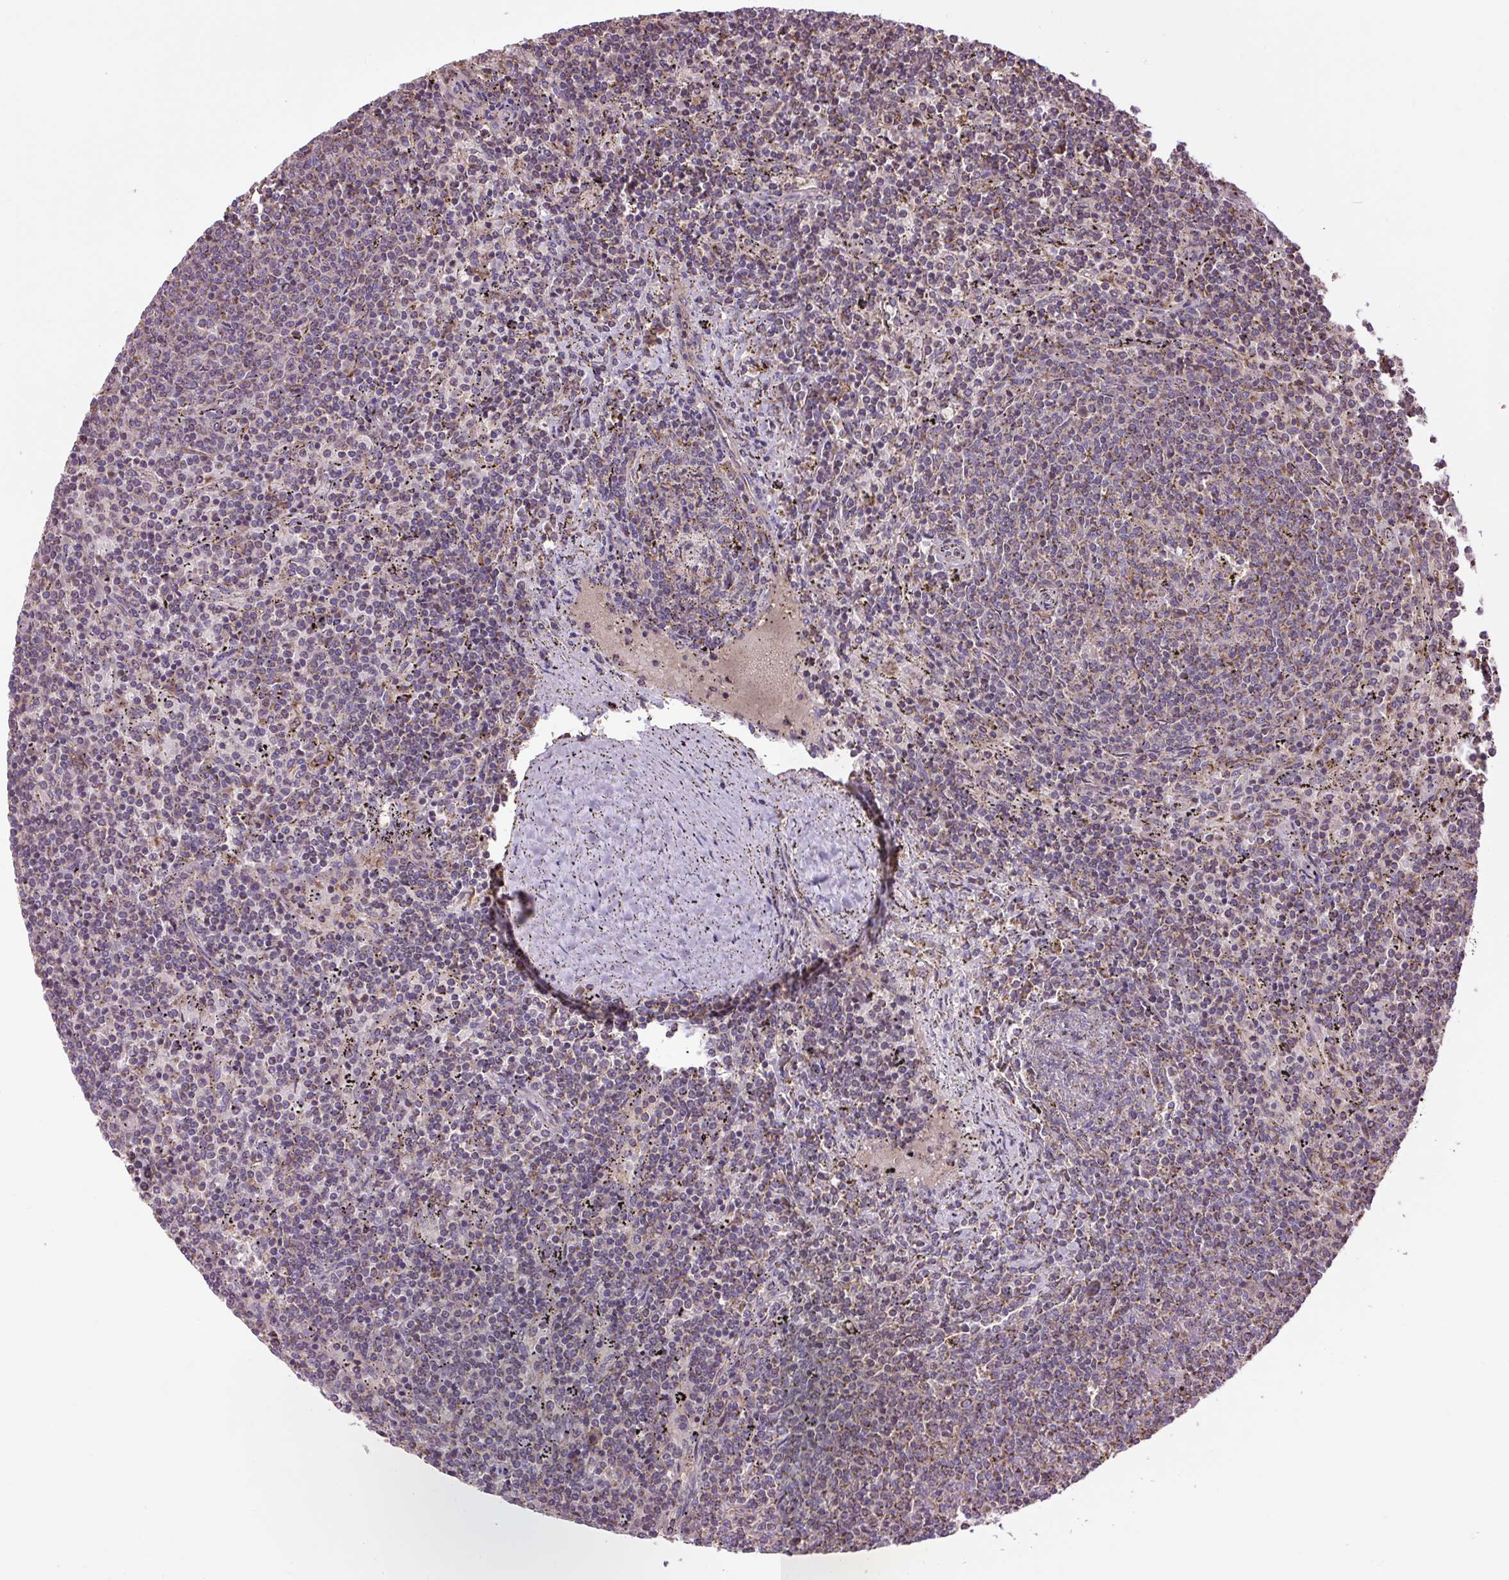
{"staining": {"intensity": "weak", "quantity": "<25%", "location": "cytoplasmic/membranous"}, "tissue": "lymphoma", "cell_type": "Tumor cells", "image_type": "cancer", "snomed": [{"axis": "morphology", "description": "Malignant lymphoma, non-Hodgkin's type, Low grade"}, {"axis": "topography", "description": "Spleen"}], "caption": "An IHC image of lymphoma is shown. There is no staining in tumor cells of lymphoma.", "gene": "PLCG1", "patient": {"sex": "female", "age": 50}}